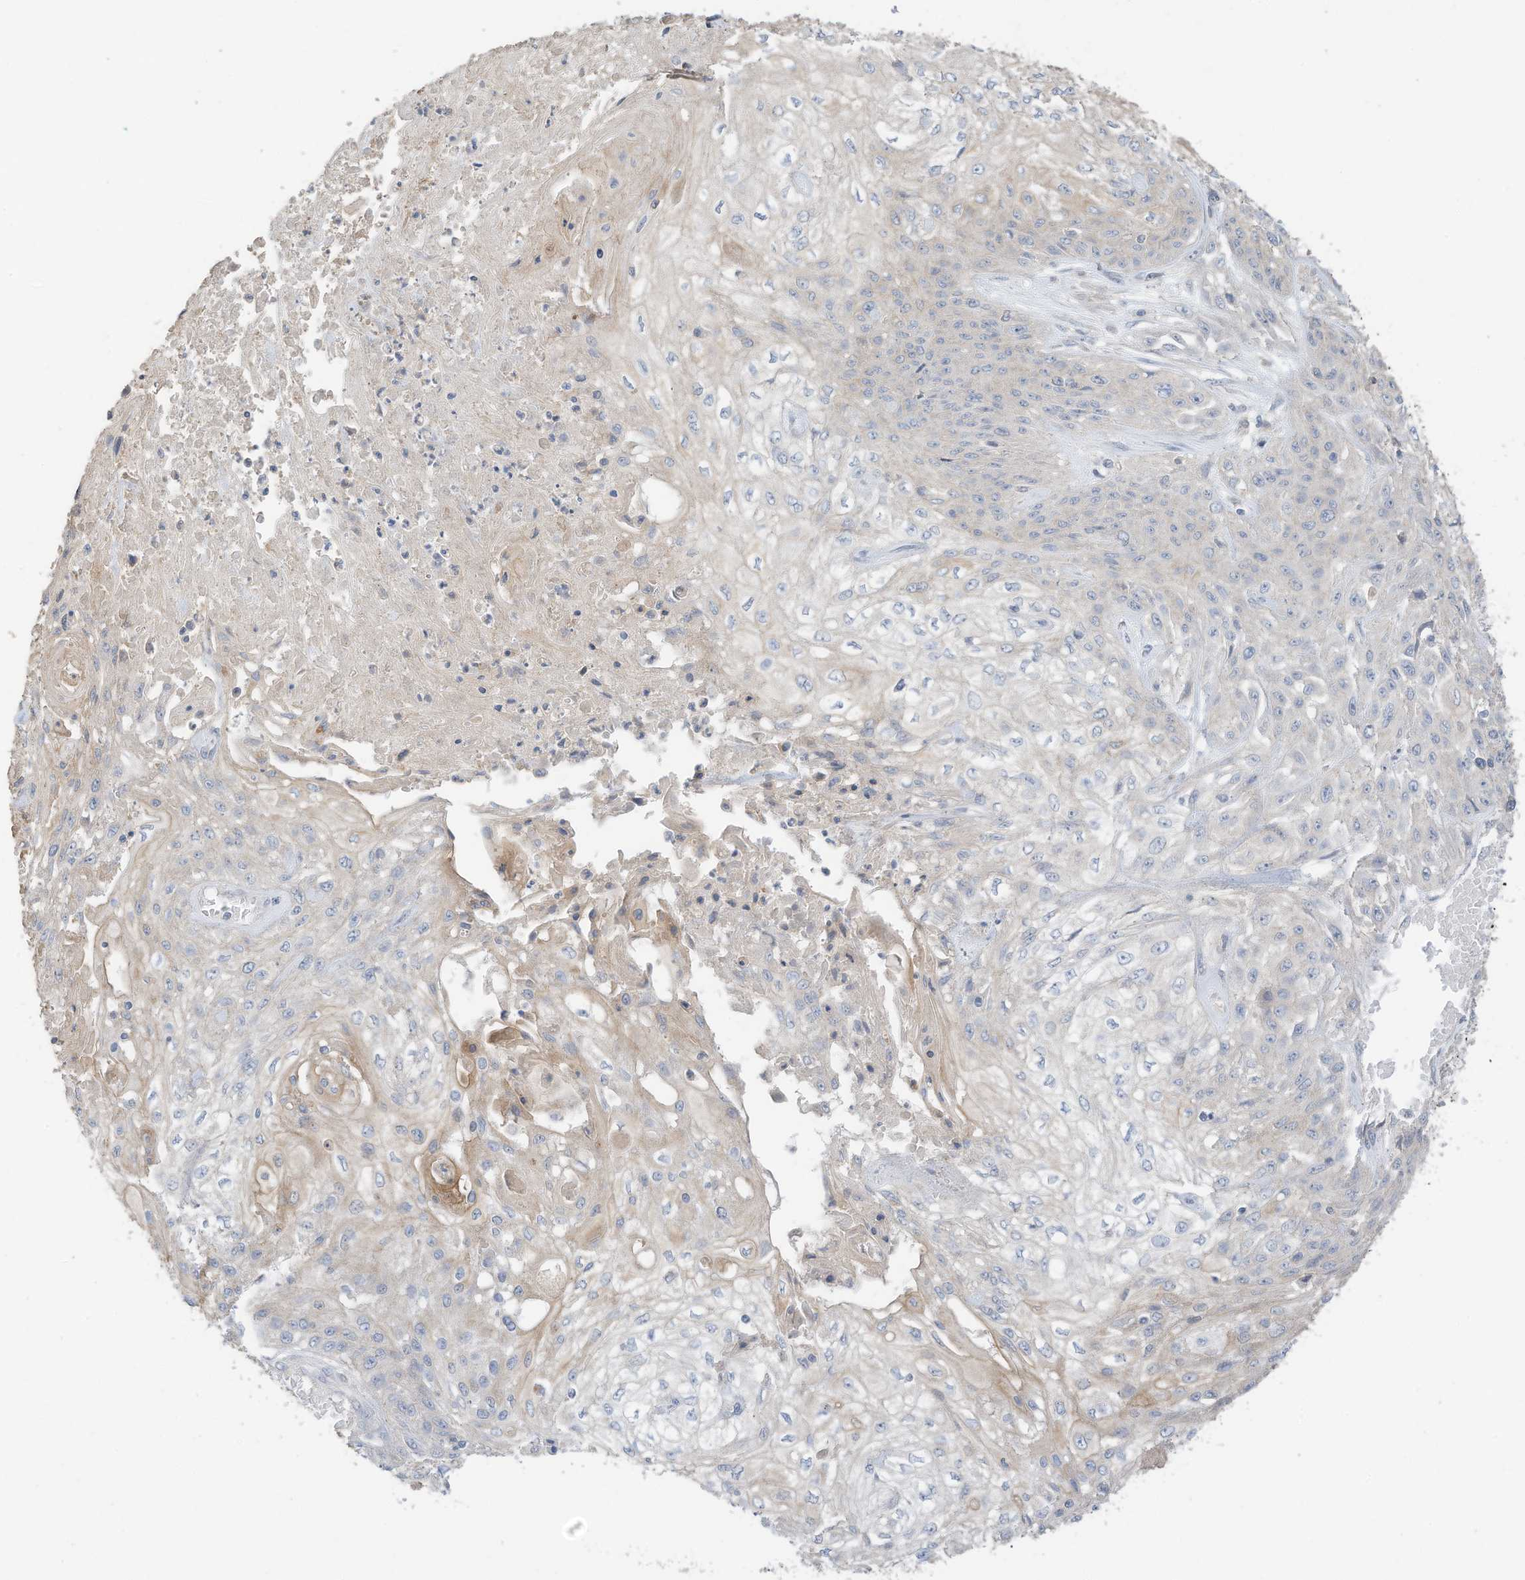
{"staining": {"intensity": "negative", "quantity": "none", "location": "none"}, "tissue": "skin cancer", "cell_type": "Tumor cells", "image_type": "cancer", "snomed": [{"axis": "morphology", "description": "Squamous cell carcinoma, NOS"}, {"axis": "morphology", "description": "Squamous cell carcinoma, metastatic, NOS"}, {"axis": "topography", "description": "Skin"}, {"axis": "topography", "description": "Lymph node"}], "caption": "Tumor cells are negative for brown protein staining in skin metastatic squamous cell carcinoma.", "gene": "CAPN13", "patient": {"sex": "male", "age": 75}}